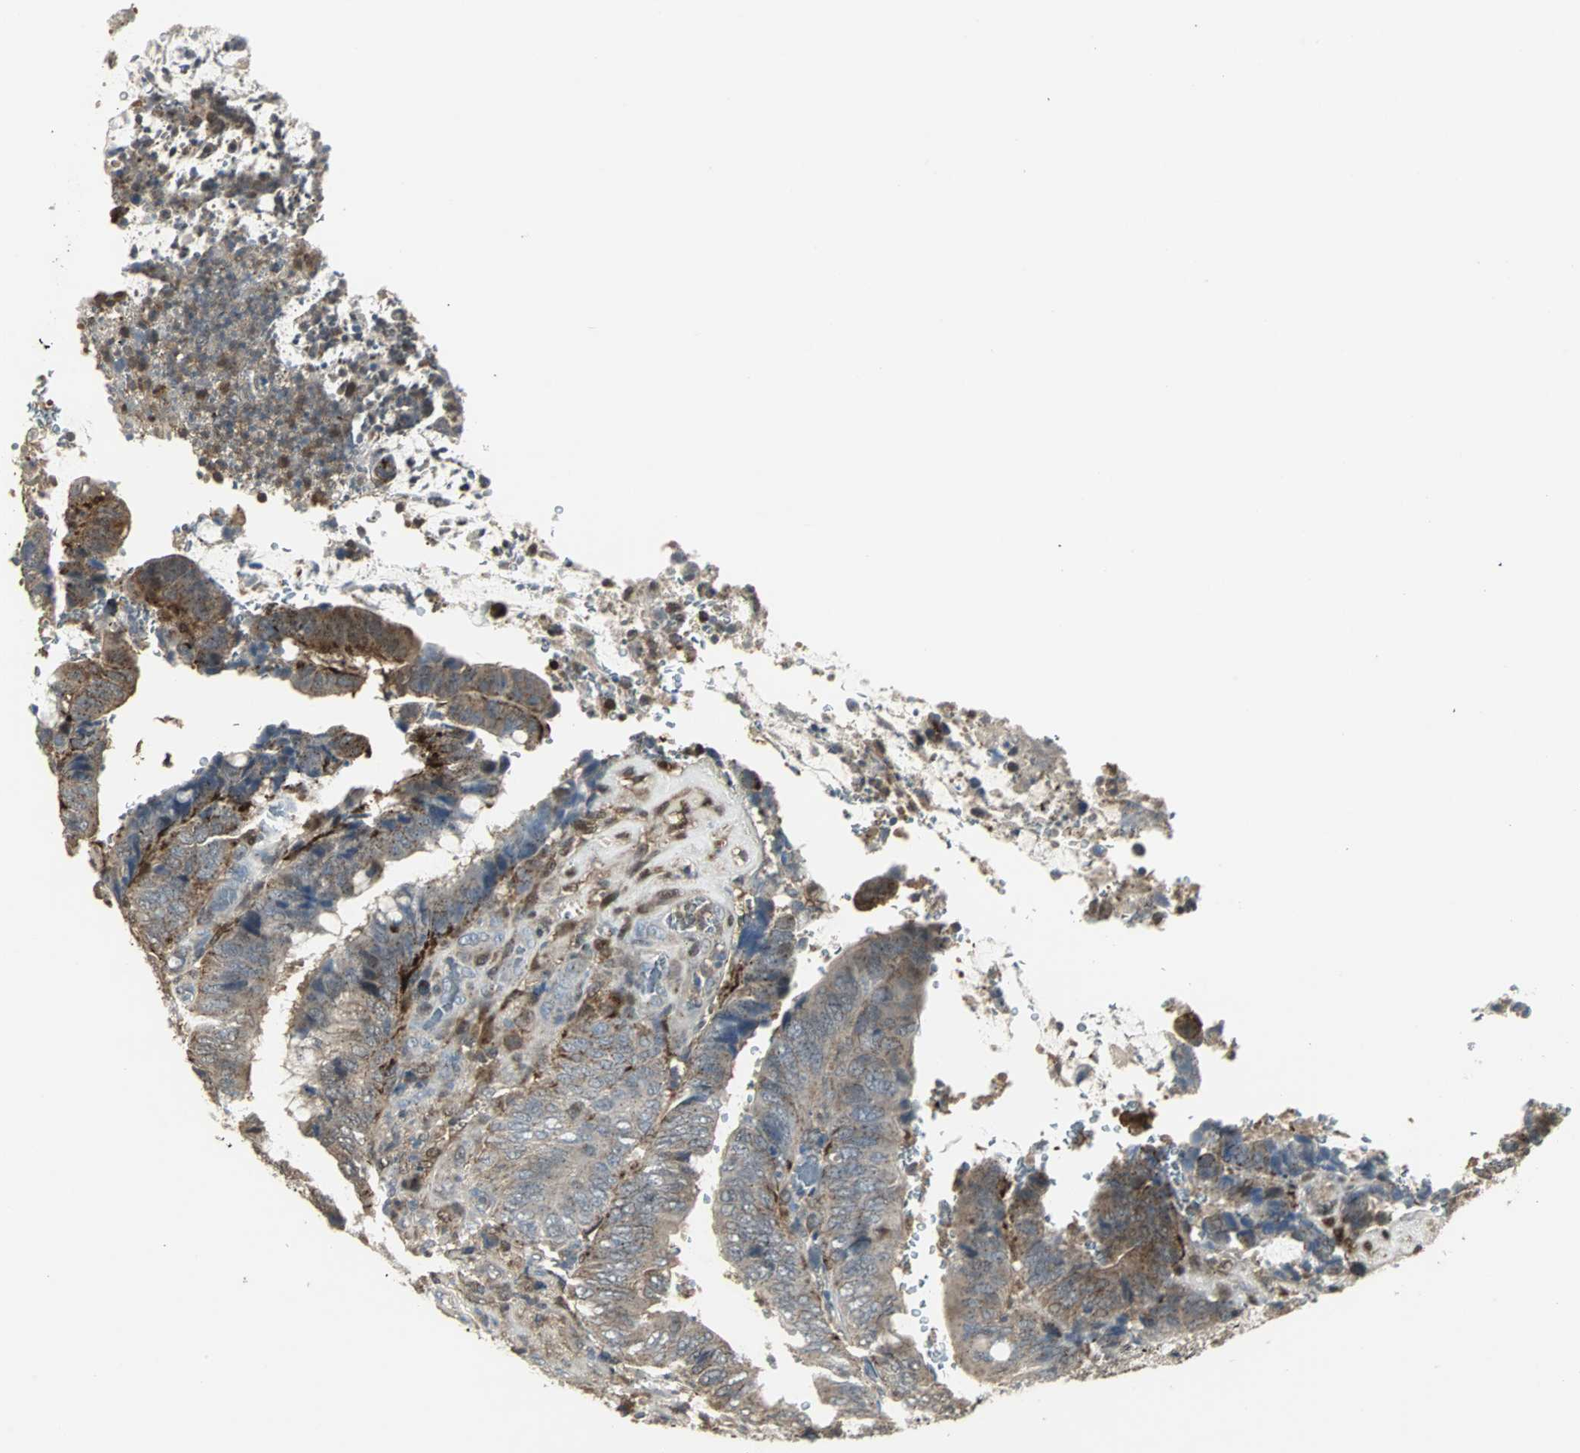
{"staining": {"intensity": "moderate", "quantity": "25%-75%", "location": "cytoplasmic/membranous"}, "tissue": "colorectal cancer", "cell_type": "Tumor cells", "image_type": "cancer", "snomed": [{"axis": "morphology", "description": "Normal tissue, NOS"}, {"axis": "morphology", "description": "Adenocarcinoma, NOS"}, {"axis": "topography", "description": "Rectum"}, {"axis": "topography", "description": "Peripheral nerve tissue"}], "caption": "This micrograph shows colorectal cancer stained with immunohistochemistry (IHC) to label a protein in brown. The cytoplasmic/membranous of tumor cells show moderate positivity for the protein. Nuclei are counter-stained blue.", "gene": "PLIN3", "patient": {"sex": "male", "age": 92}}